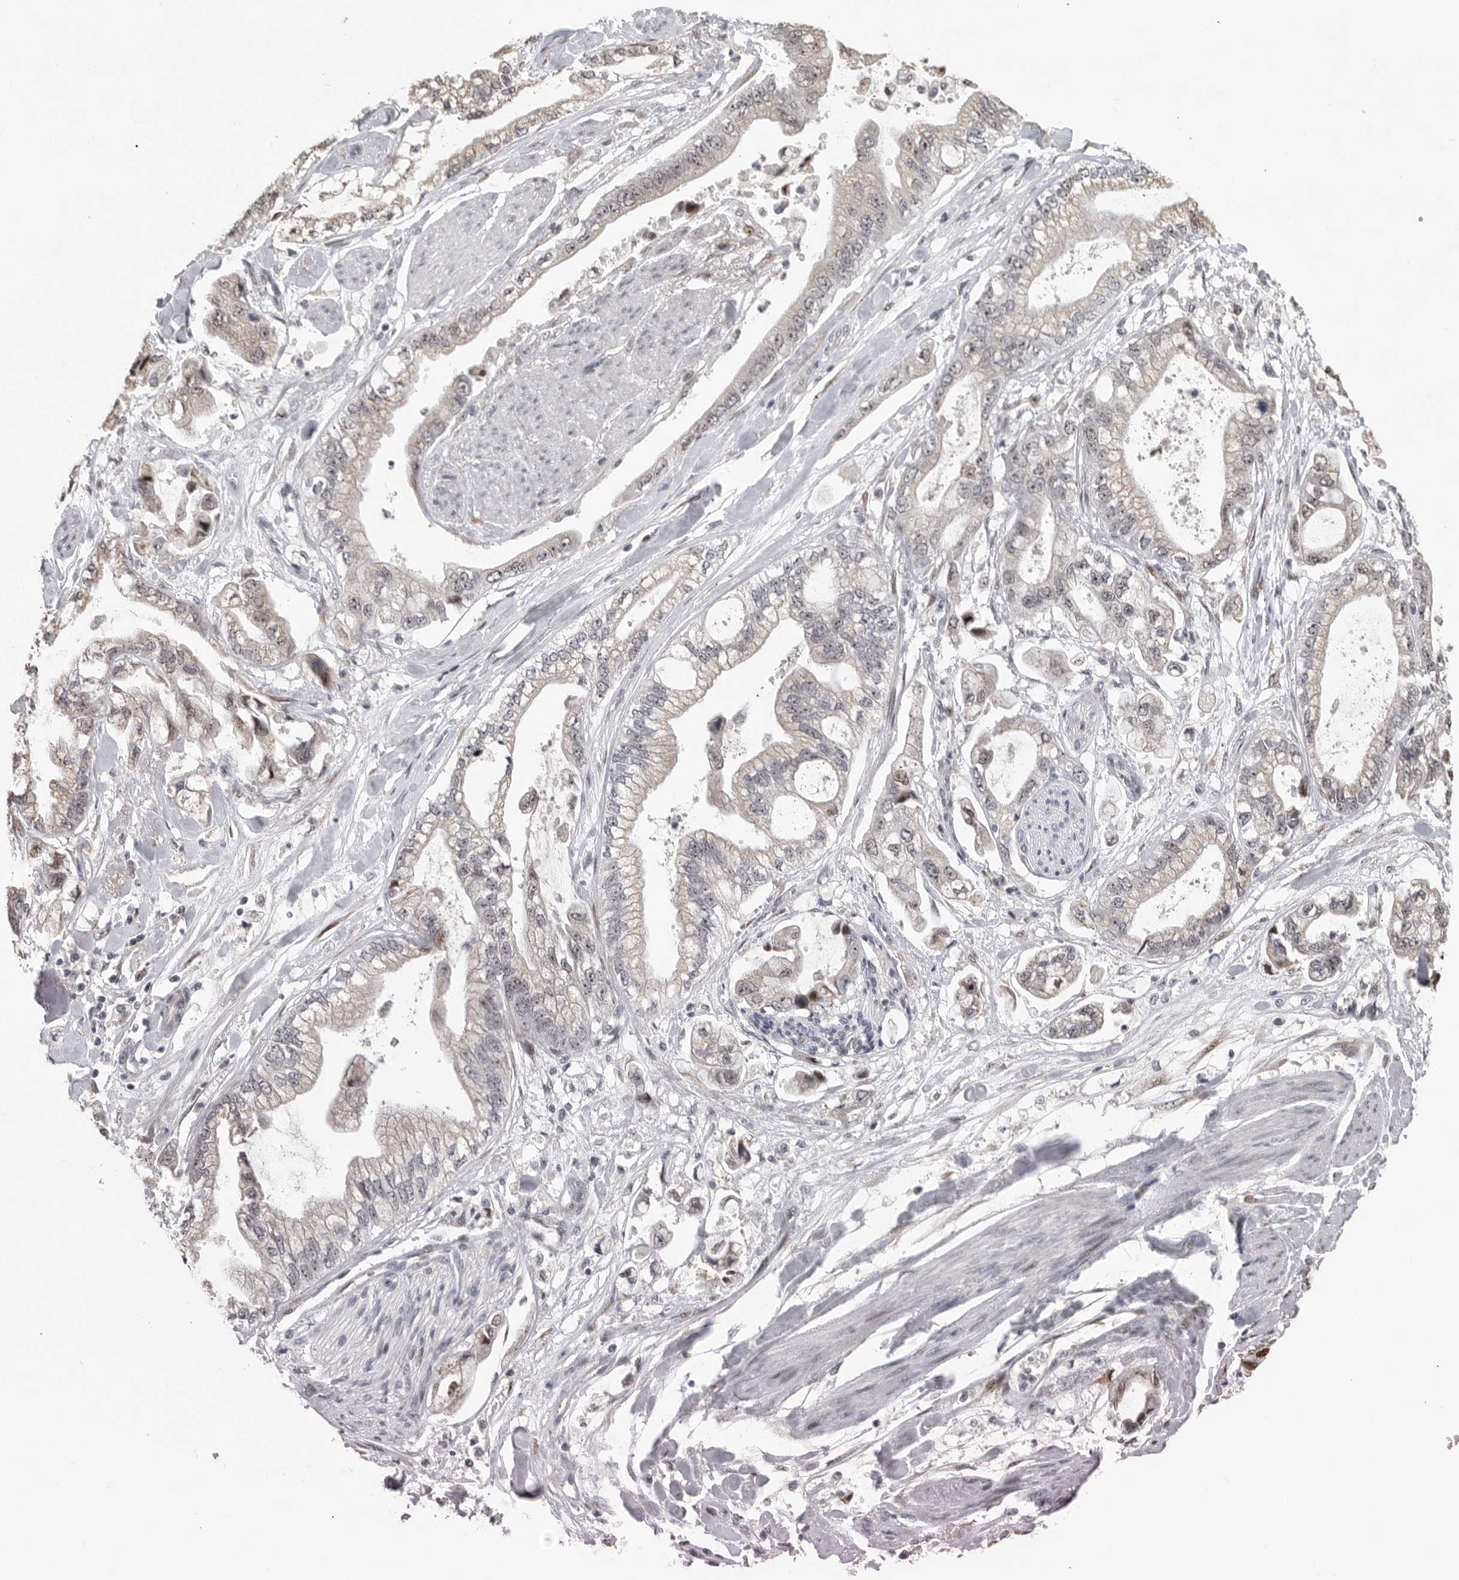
{"staining": {"intensity": "weak", "quantity": "25%-75%", "location": "cytoplasmic/membranous,nuclear"}, "tissue": "stomach cancer", "cell_type": "Tumor cells", "image_type": "cancer", "snomed": [{"axis": "morphology", "description": "Normal tissue, NOS"}, {"axis": "morphology", "description": "Adenocarcinoma, NOS"}, {"axis": "topography", "description": "Stomach"}], "caption": "Human stomach cancer (adenocarcinoma) stained with a brown dye exhibits weak cytoplasmic/membranous and nuclear positive staining in about 25%-75% of tumor cells.", "gene": "PCMTD1", "patient": {"sex": "male", "age": 62}}